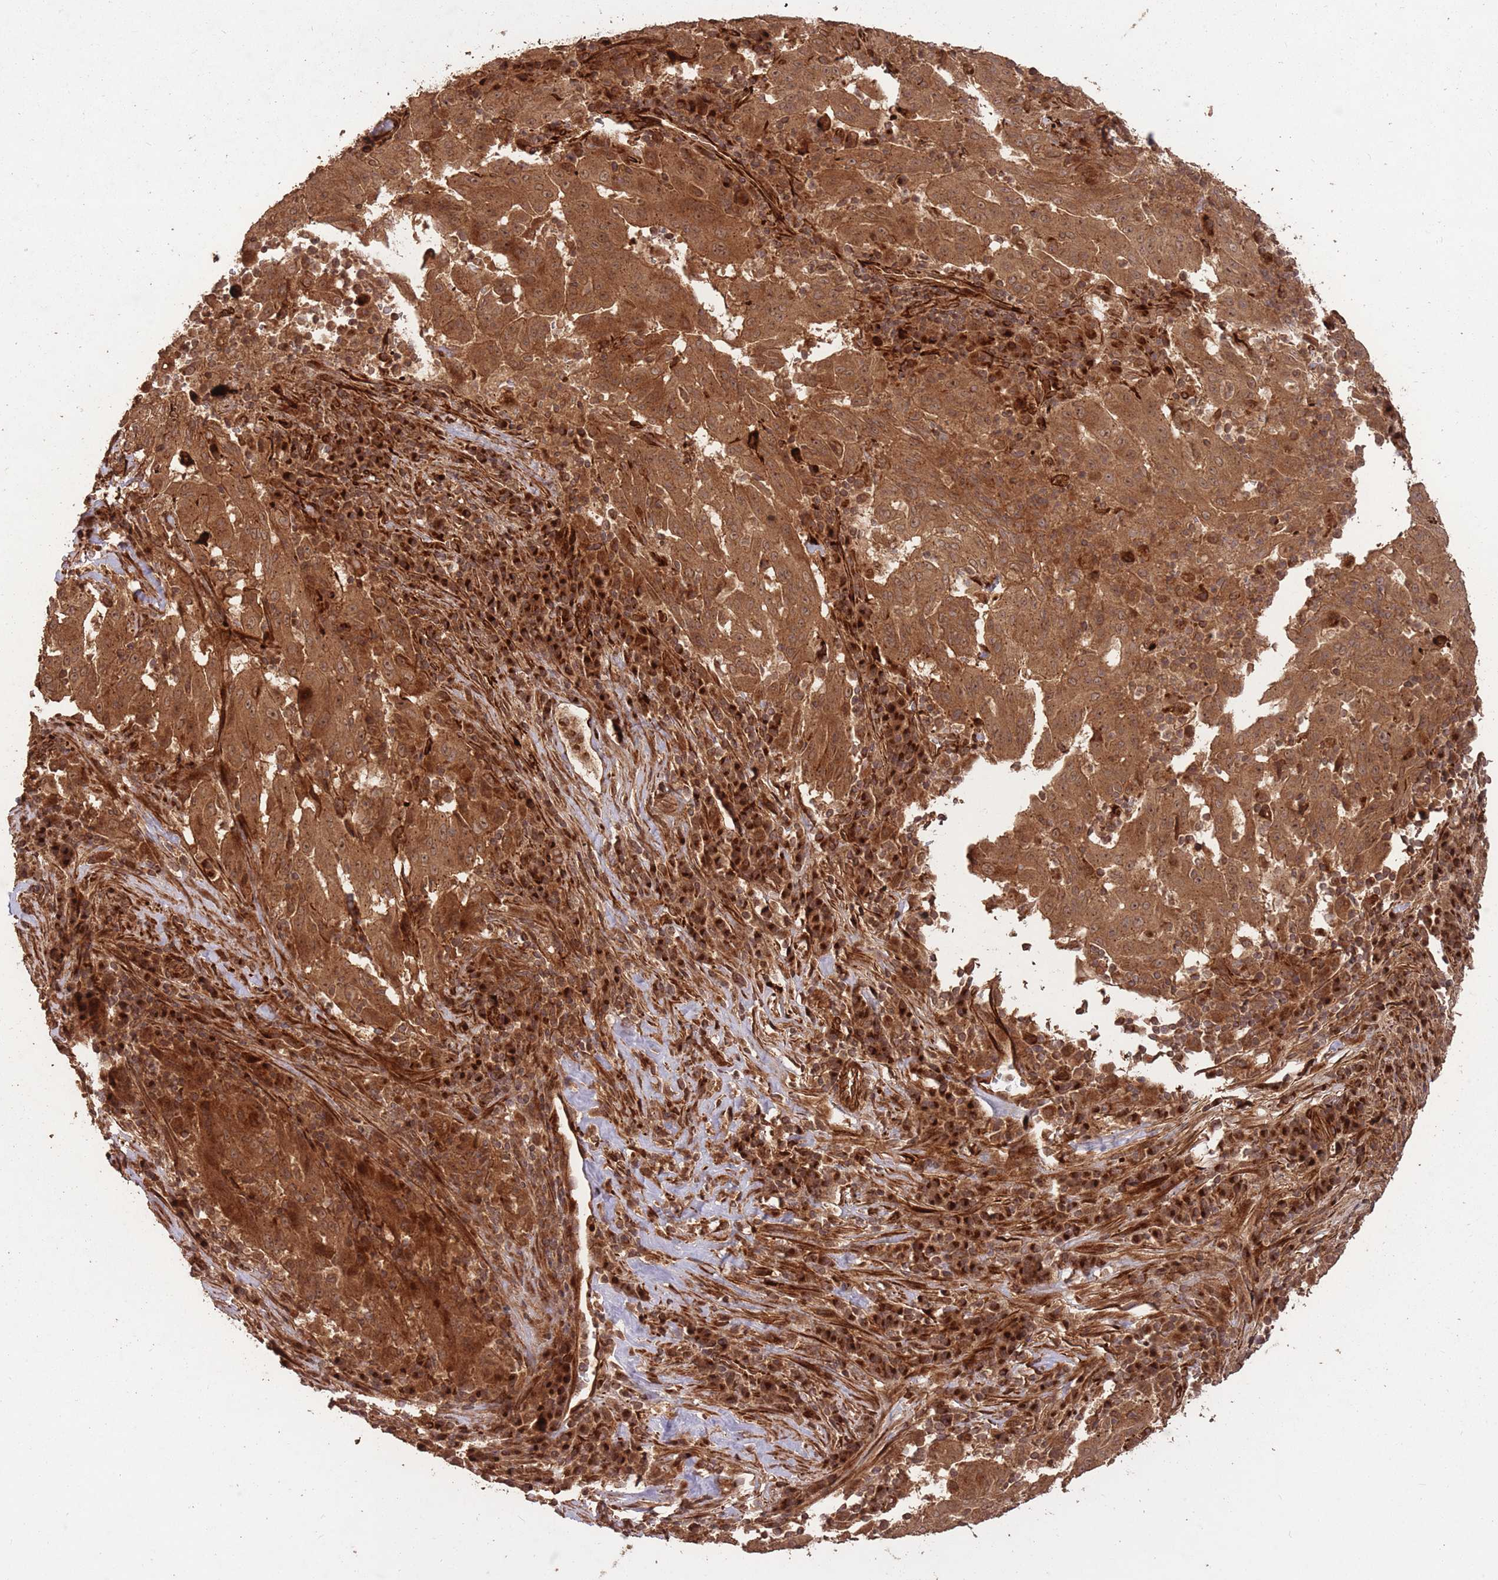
{"staining": {"intensity": "strong", "quantity": ">75%", "location": "cytoplasmic/membranous,nuclear"}, "tissue": "pancreatic cancer", "cell_type": "Tumor cells", "image_type": "cancer", "snomed": [{"axis": "morphology", "description": "Adenocarcinoma, NOS"}, {"axis": "topography", "description": "Pancreas"}], "caption": "The image shows a brown stain indicating the presence of a protein in the cytoplasmic/membranous and nuclear of tumor cells in pancreatic cancer (adenocarcinoma). The staining is performed using DAB brown chromogen to label protein expression. The nuclei are counter-stained blue using hematoxylin.", "gene": "ERBB3", "patient": {"sex": "male", "age": 63}}